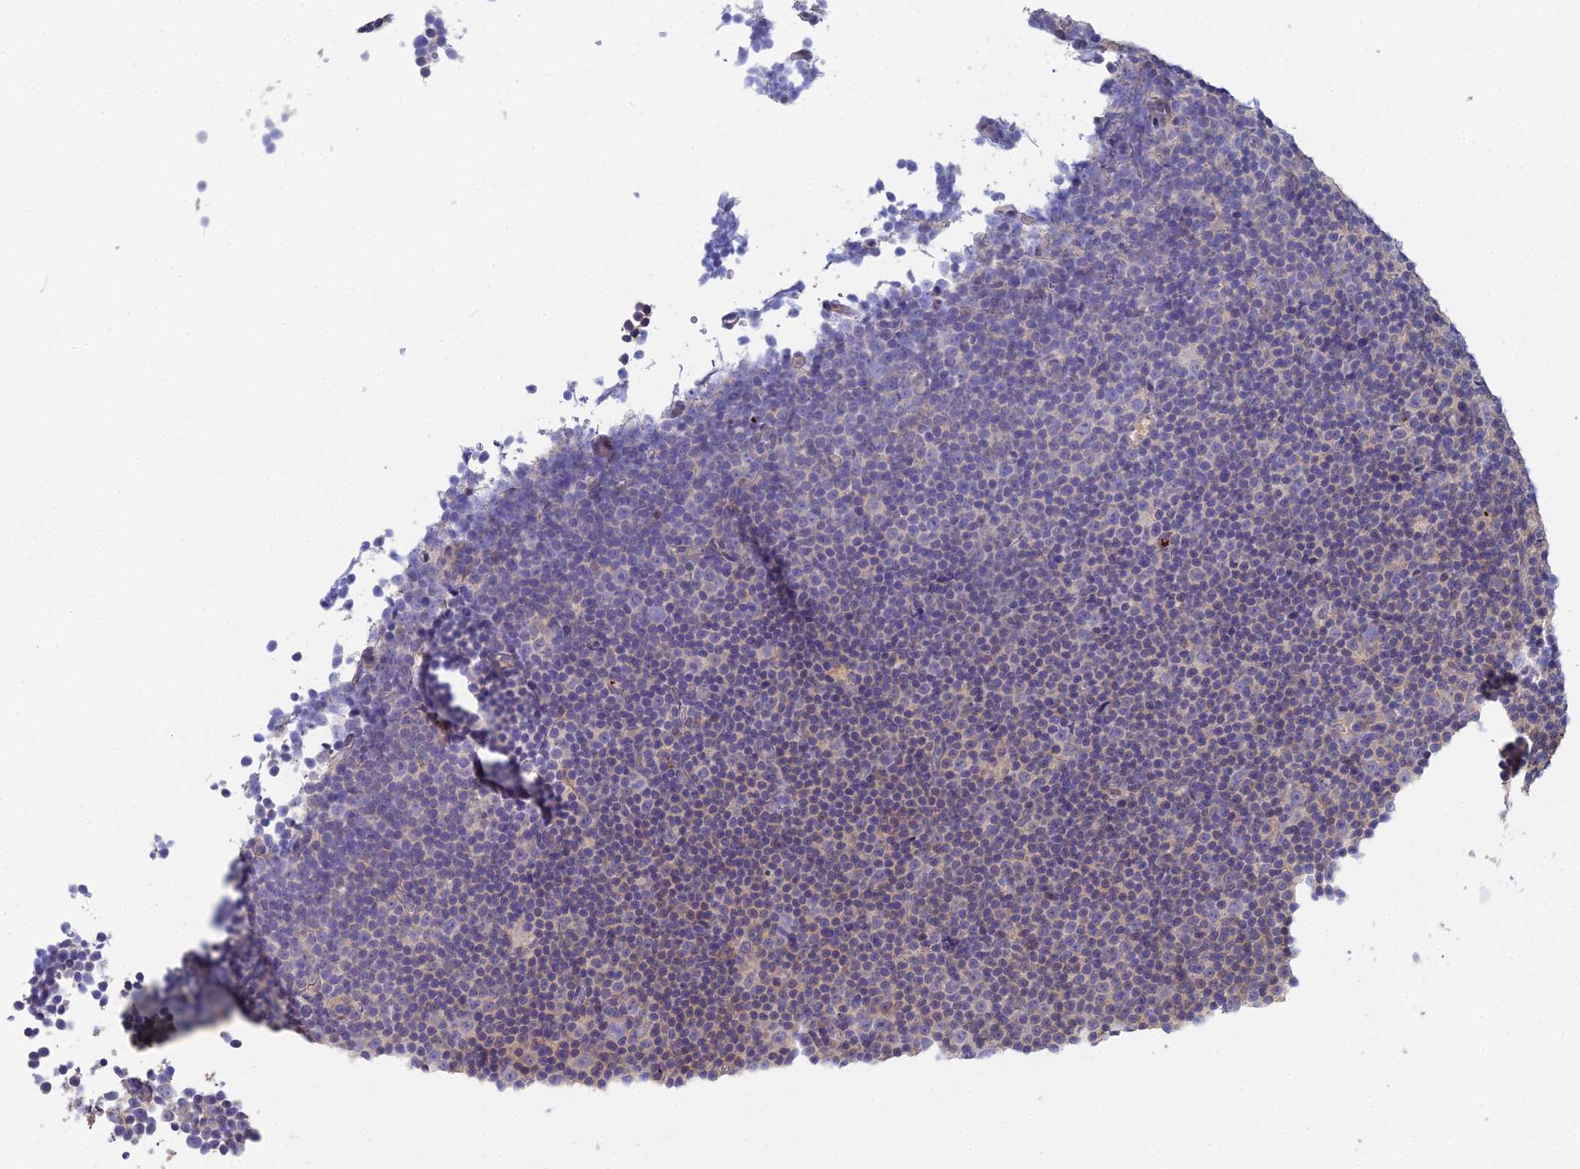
{"staining": {"intensity": "negative", "quantity": "none", "location": "none"}, "tissue": "lymphoma", "cell_type": "Tumor cells", "image_type": "cancer", "snomed": [{"axis": "morphology", "description": "Malignant lymphoma, non-Hodgkin's type, Low grade"}, {"axis": "topography", "description": "Lymph node"}], "caption": "Low-grade malignant lymphoma, non-Hodgkin's type stained for a protein using immunohistochemistry (IHC) exhibits no expression tumor cells.", "gene": "DNAH14", "patient": {"sex": "female", "age": 67}}